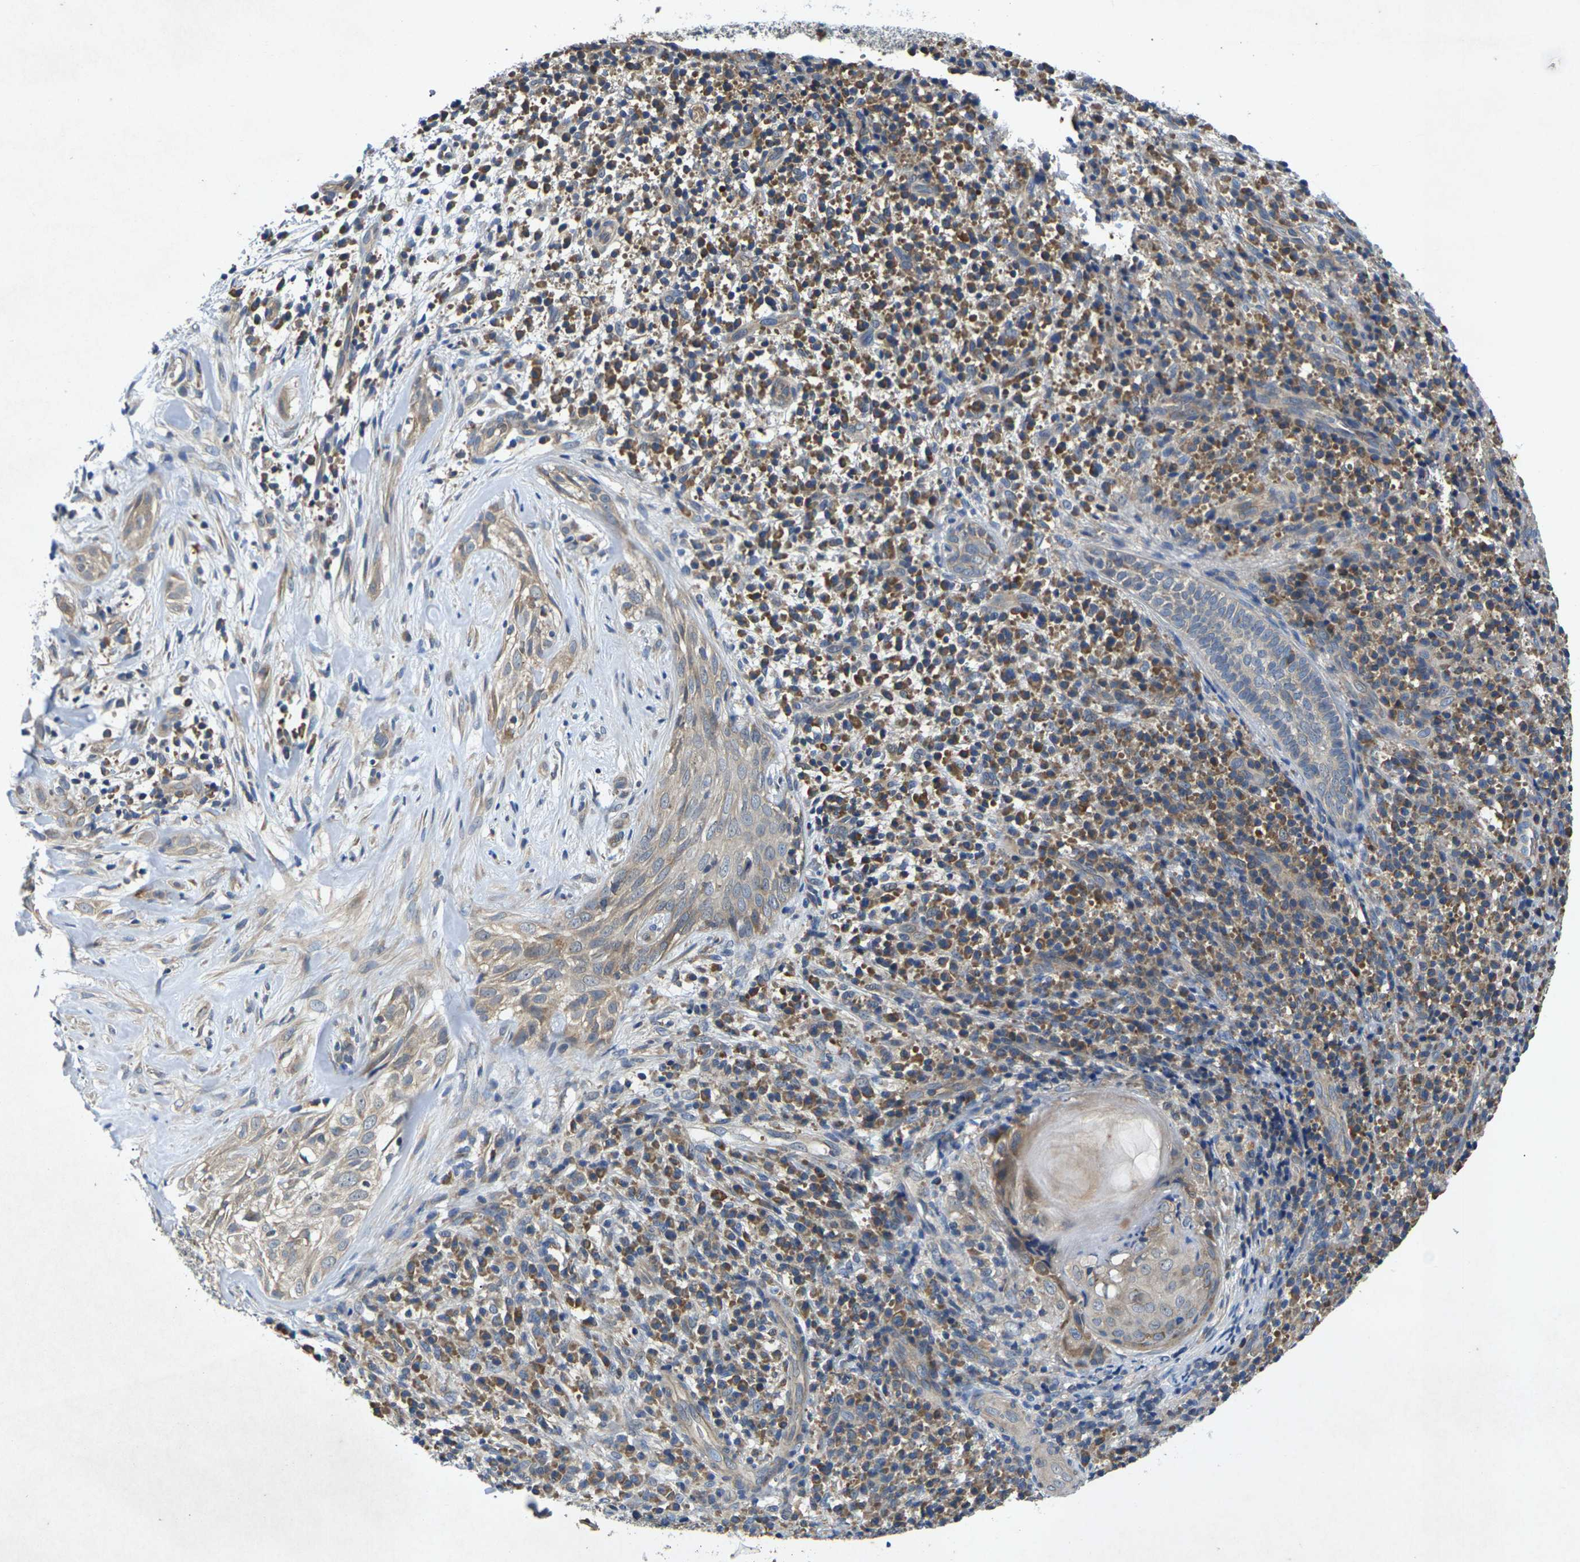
{"staining": {"intensity": "weak", "quantity": ">75%", "location": "cytoplasmic/membranous"}, "tissue": "skin cancer", "cell_type": "Tumor cells", "image_type": "cancer", "snomed": [{"axis": "morphology", "description": "Basal cell carcinoma"}, {"axis": "topography", "description": "Skin"}], "caption": "Protein staining shows weak cytoplasmic/membranous expression in about >75% of tumor cells in skin cancer.", "gene": "KIF1B", "patient": {"sex": "male", "age": 72}}